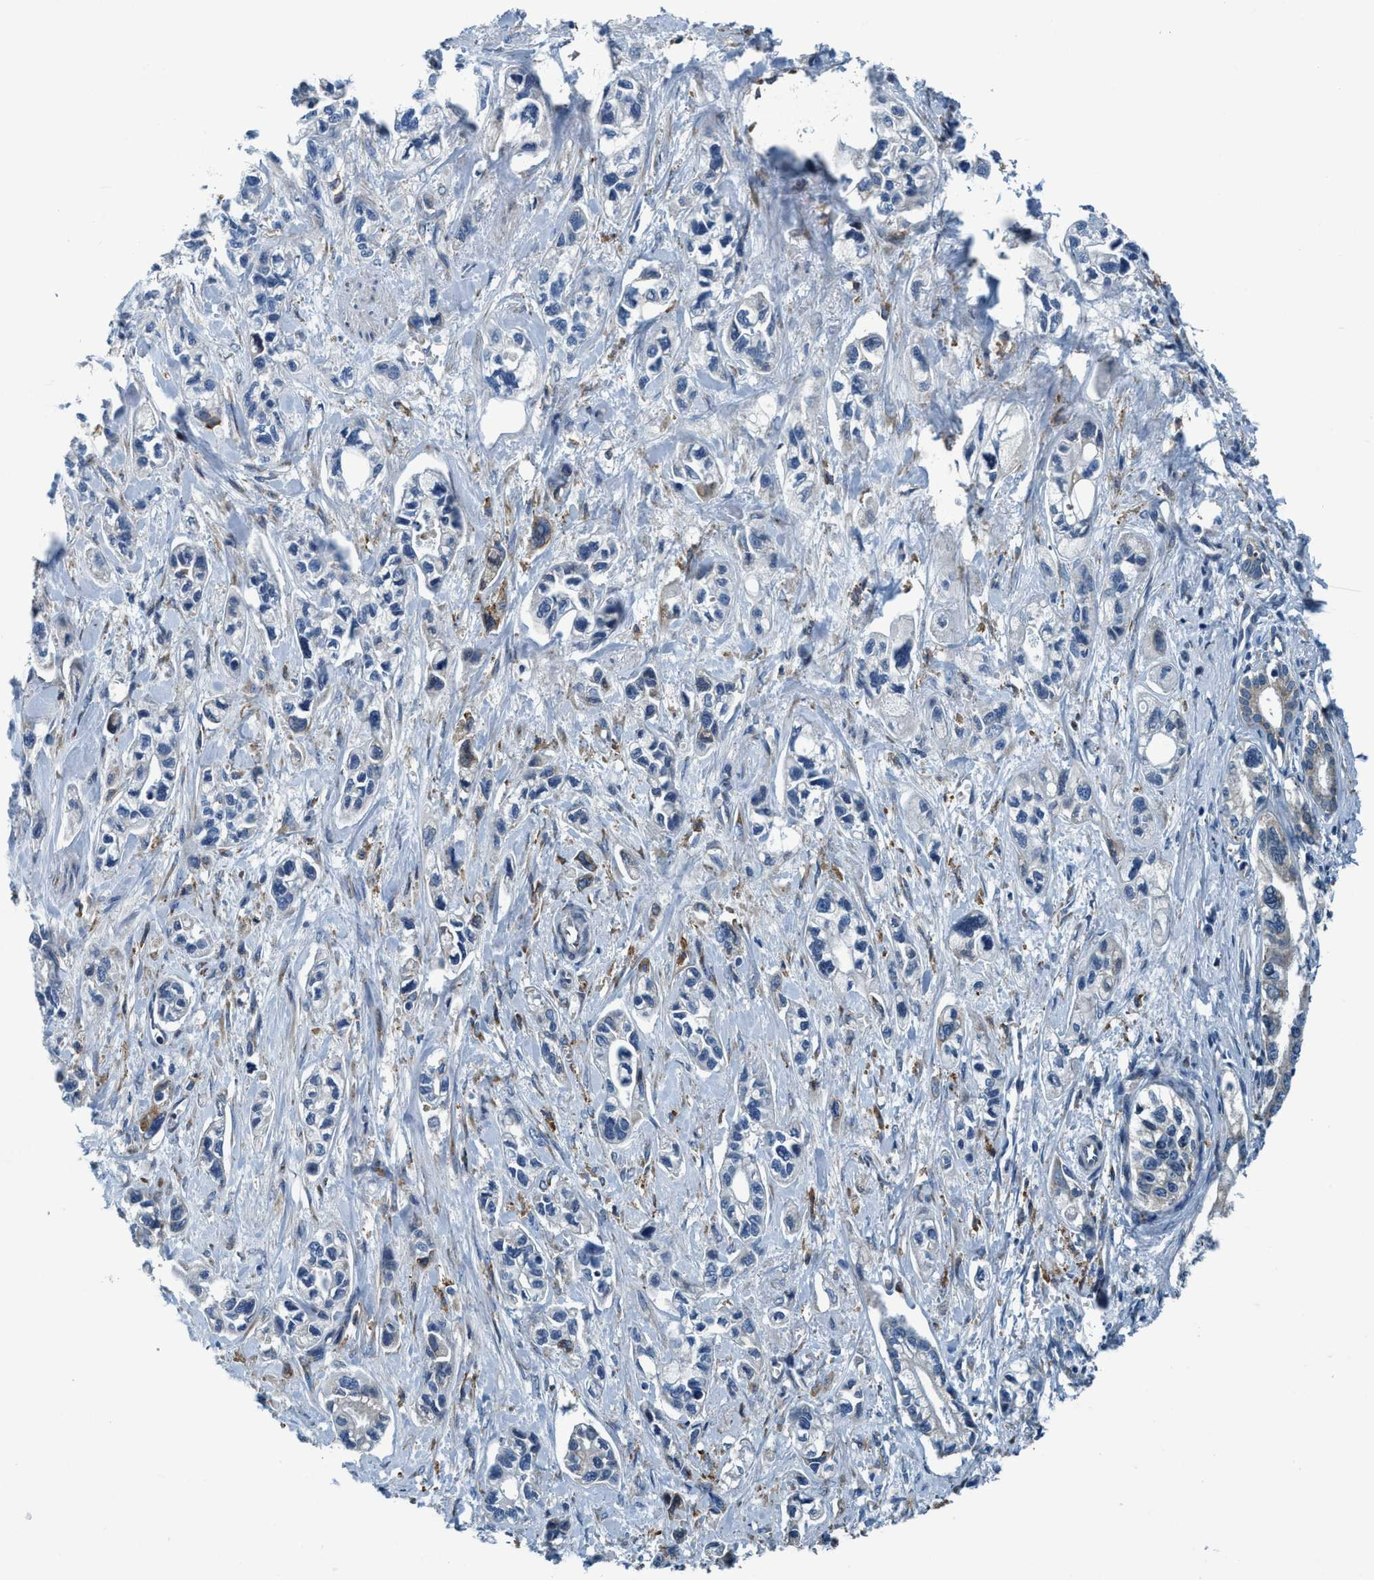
{"staining": {"intensity": "weak", "quantity": "<25%", "location": "cytoplasmic/membranous"}, "tissue": "pancreatic cancer", "cell_type": "Tumor cells", "image_type": "cancer", "snomed": [{"axis": "morphology", "description": "Adenocarcinoma, NOS"}, {"axis": "topography", "description": "Pancreas"}], "caption": "This is an immunohistochemistry histopathology image of human adenocarcinoma (pancreatic). There is no staining in tumor cells.", "gene": "ARMC9", "patient": {"sex": "male", "age": 74}}